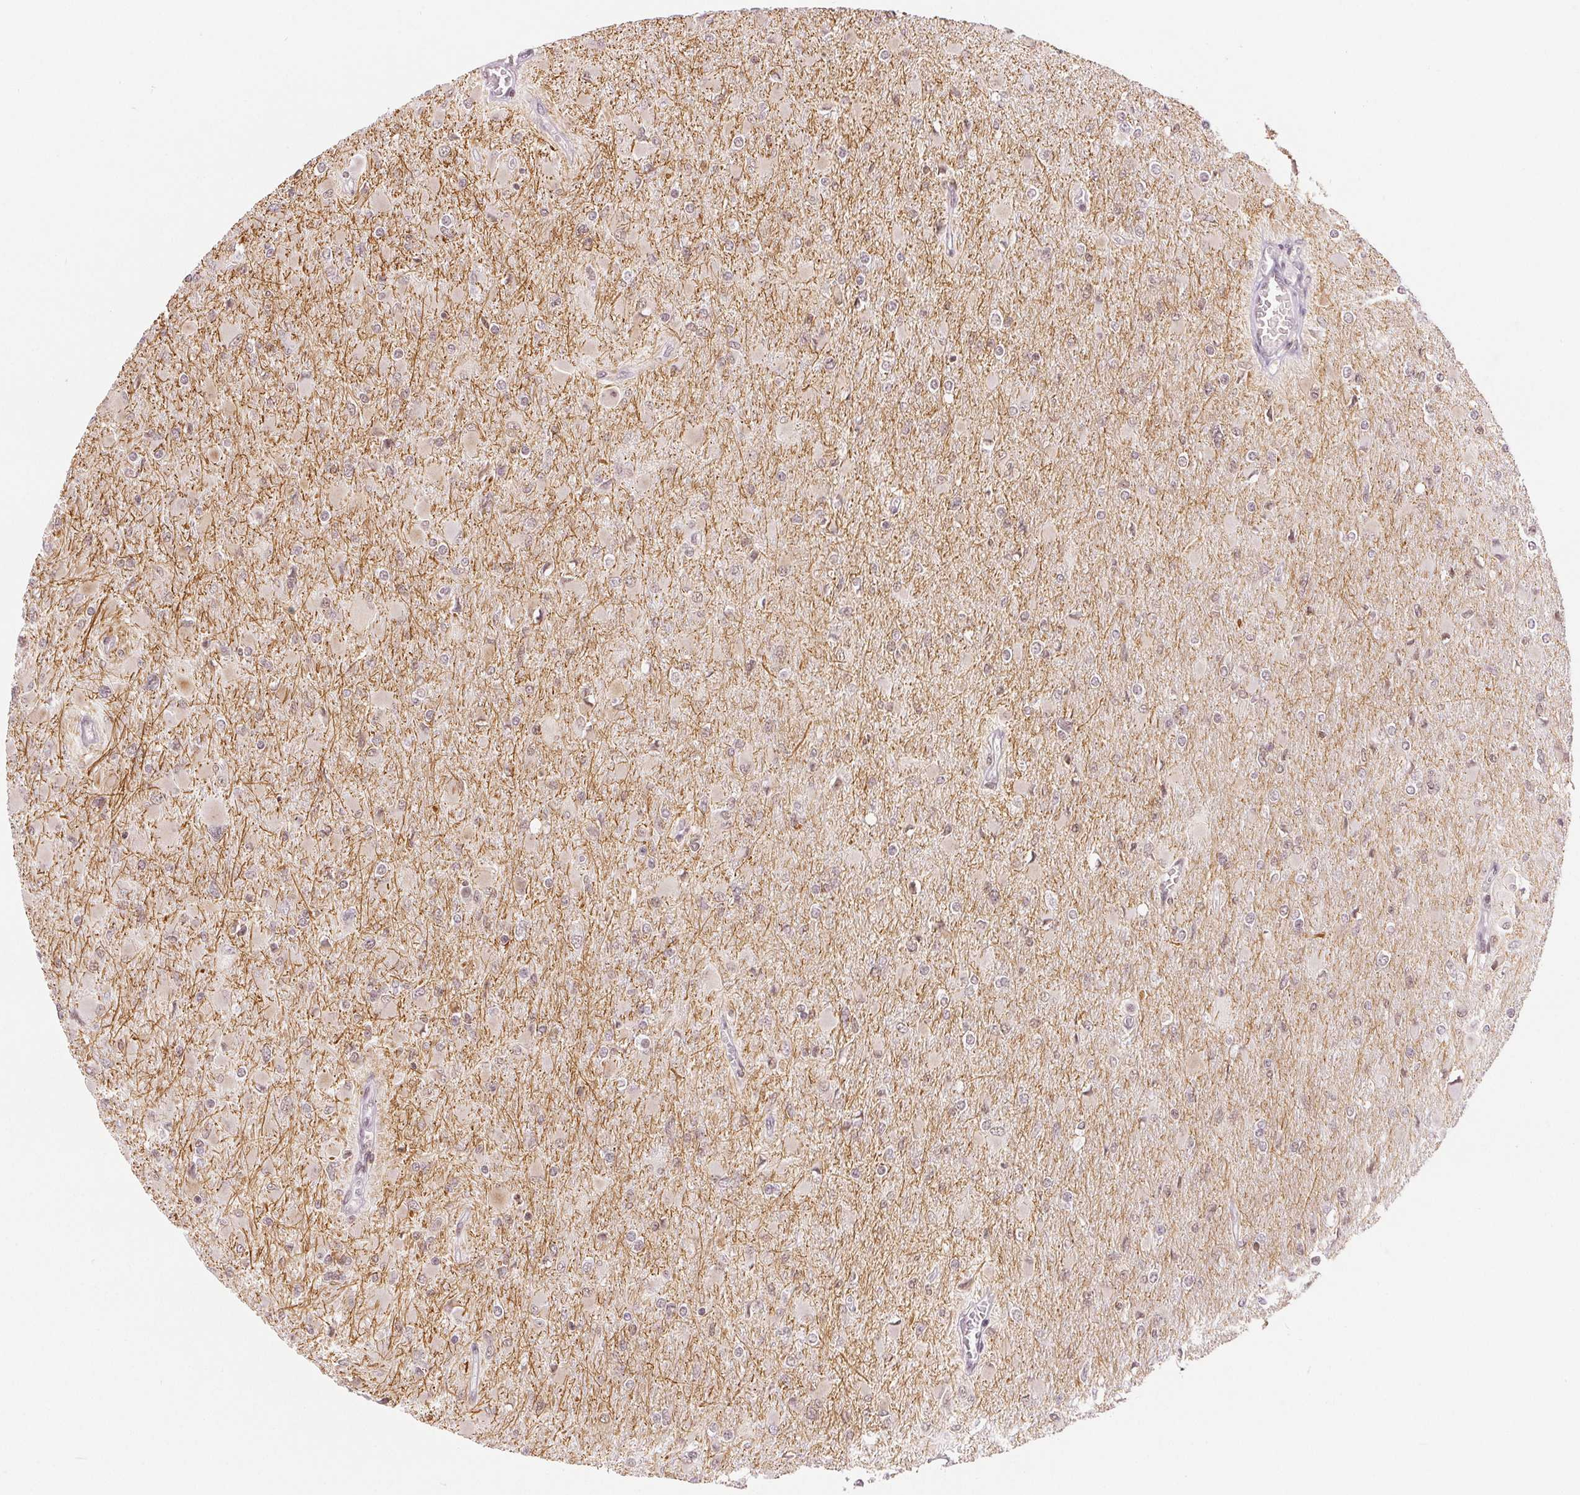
{"staining": {"intensity": "negative", "quantity": "none", "location": "none"}, "tissue": "glioma", "cell_type": "Tumor cells", "image_type": "cancer", "snomed": [{"axis": "morphology", "description": "Glioma, malignant, High grade"}, {"axis": "topography", "description": "Cerebral cortex"}], "caption": "Tumor cells show no significant expression in high-grade glioma (malignant). (Immunohistochemistry, brightfield microscopy, high magnification).", "gene": "DEK", "patient": {"sex": "female", "age": 36}}